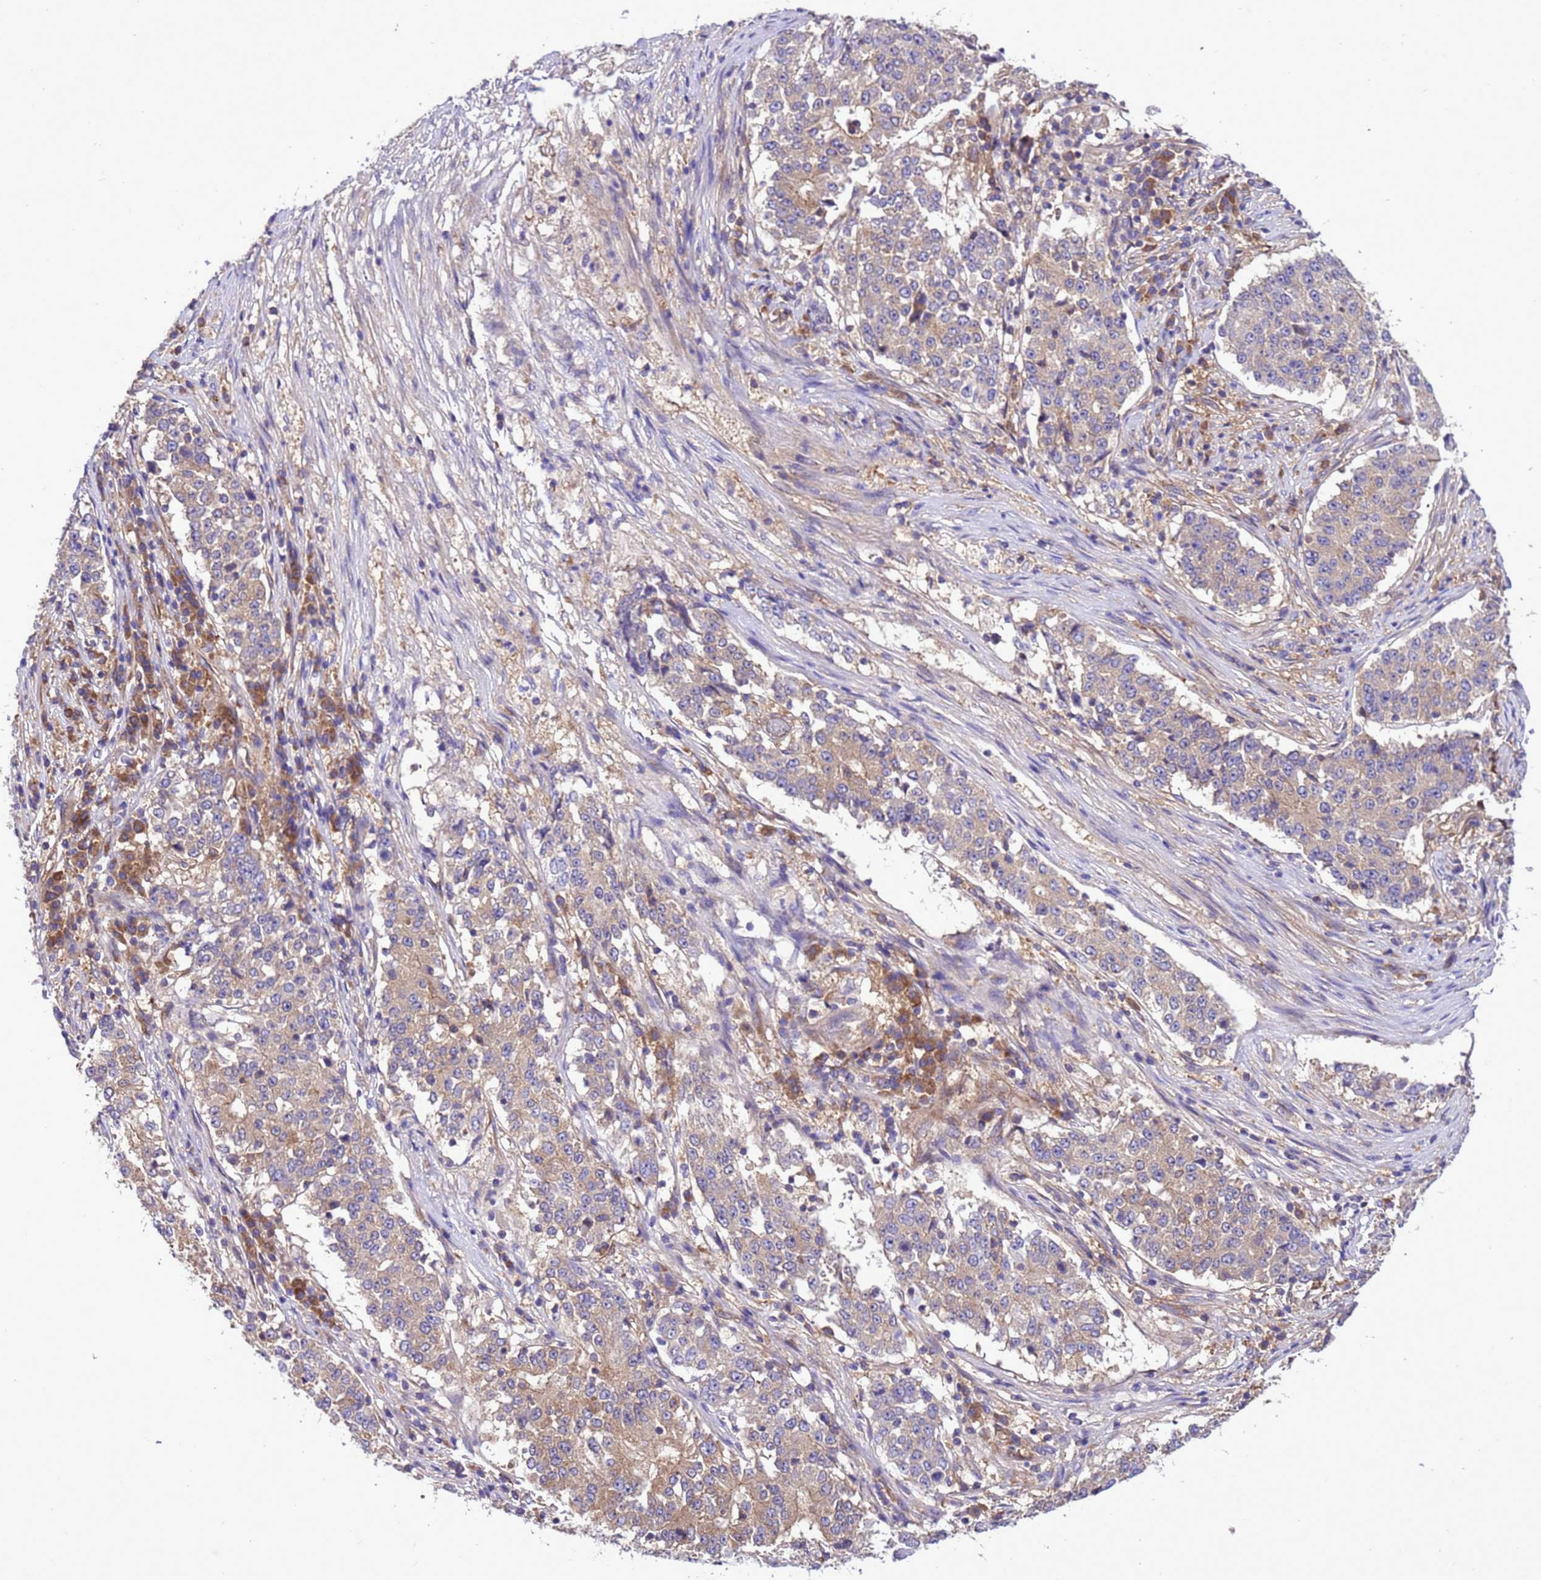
{"staining": {"intensity": "weak", "quantity": "<25%", "location": "cytoplasmic/membranous"}, "tissue": "stomach cancer", "cell_type": "Tumor cells", "image_type": "cancer", "snomed": [{"axis": "morphology", "description": "Adenocarcinoma, NOS"}, {"axis": "topography", "description": "Stomach"}], "caption": "High magnification brightfield microscopy of stomach adenocarcinoma stained with DAB (brown) and counterstained with hematoxylin (blue): tumor cells show no significant staining.", "gene": "RABEP2", "patient": {"sex": "male", "age": 59}}